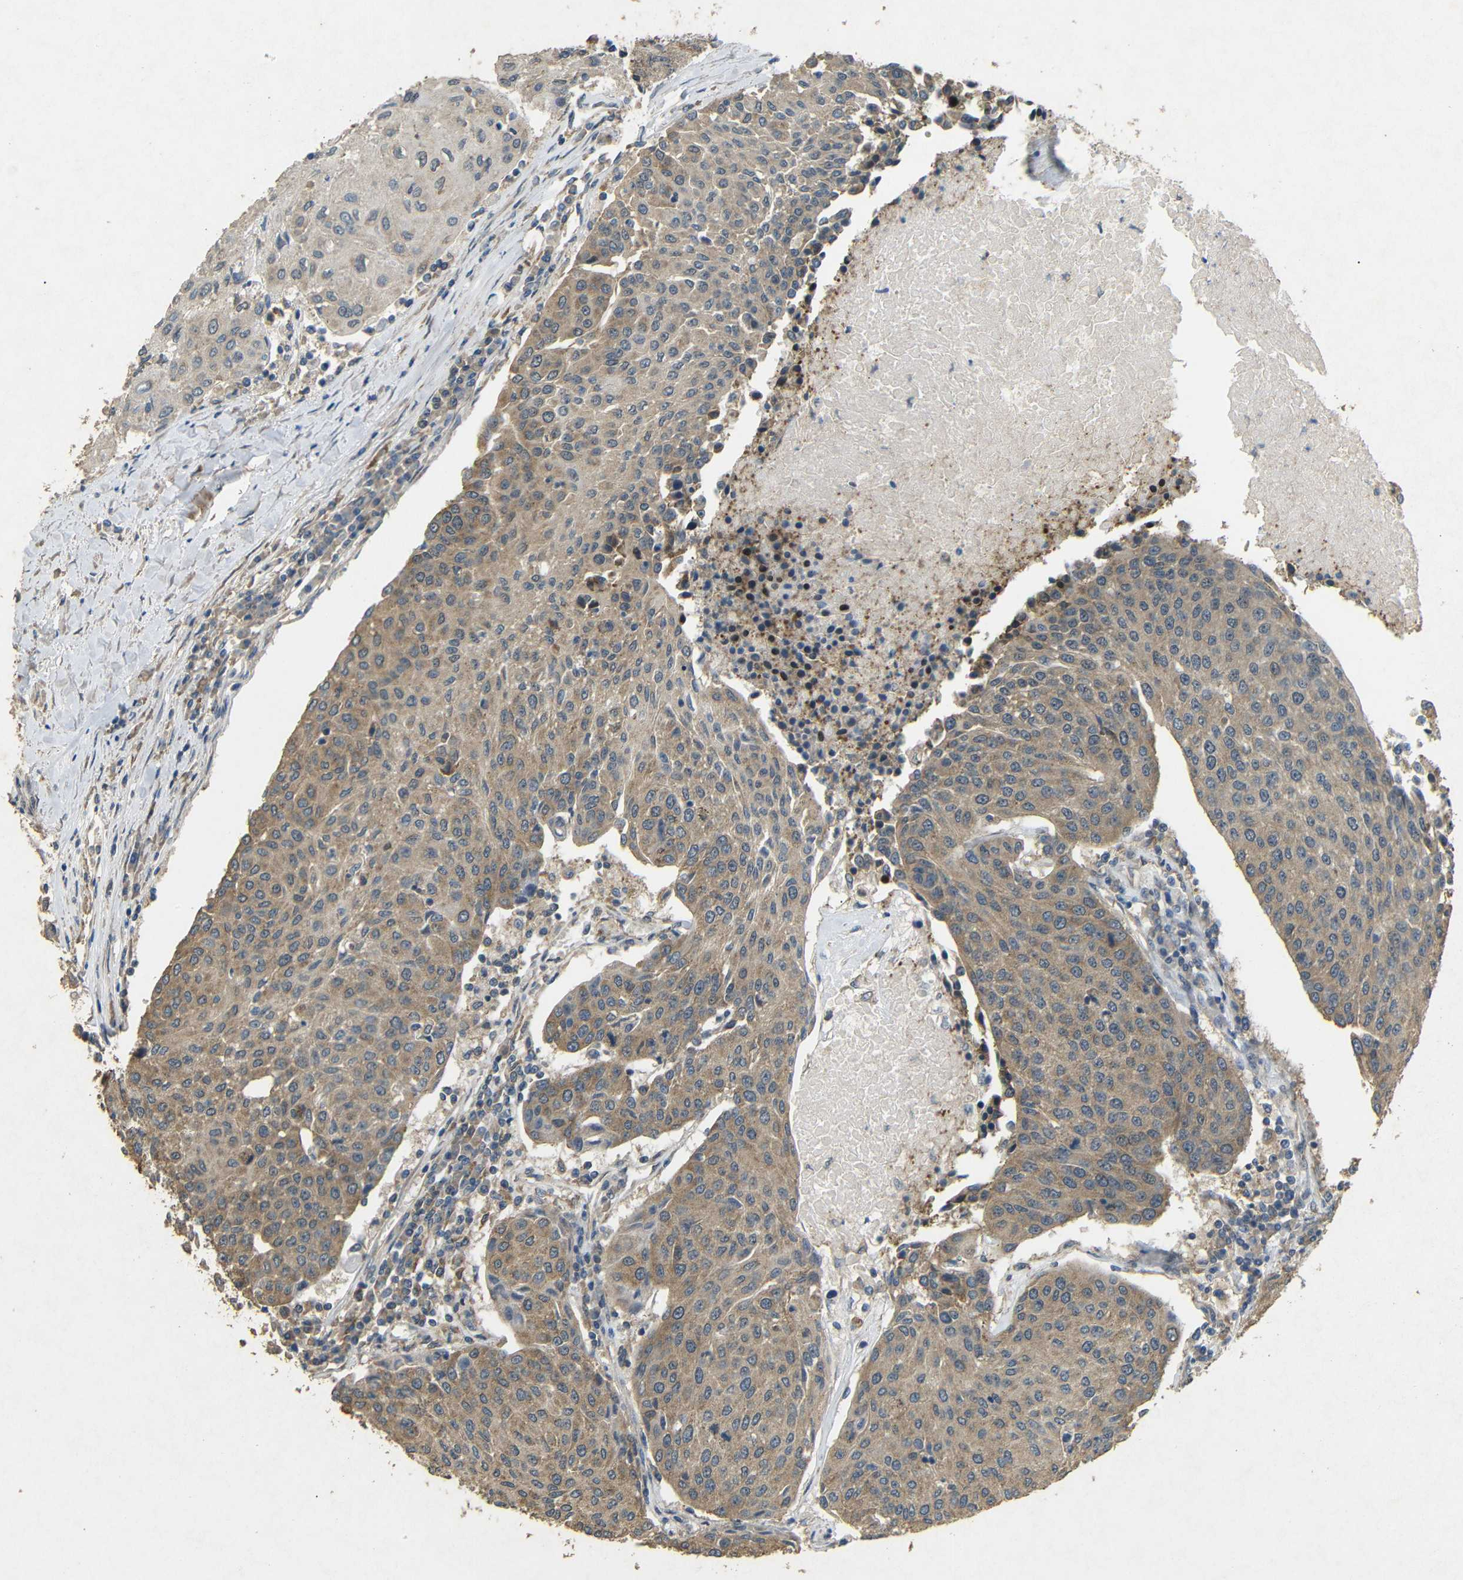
{"staining": {"intensity": "moderate", "quantity": ">75%", "location": "cytoplasmic/membranous"}, "tissue": "urothelial cancer", "cell_type": "Tumor cells", "image_type": "cancer", "snomed": [{"axis": "morphology", "description": "Urothelial carcinoma, High grade"}, {"axis": "topography", "description": "Urinary bladder"}], "caption": "Immunohistochemistry (IHC) (DAB) staining of high-grade urothelial carcinoma demonstrates moderate cytoplasmic/membranous protein positivity in approximately >75% of tumor cells. (Stains: DAB (3,3'-diaminobenzidine) in brown, nuclei in blue, Microscopy: brightfield microscopy at high magnification).", "gene": "BNIP3", "patient": {"sex": "female", "age": 85}}